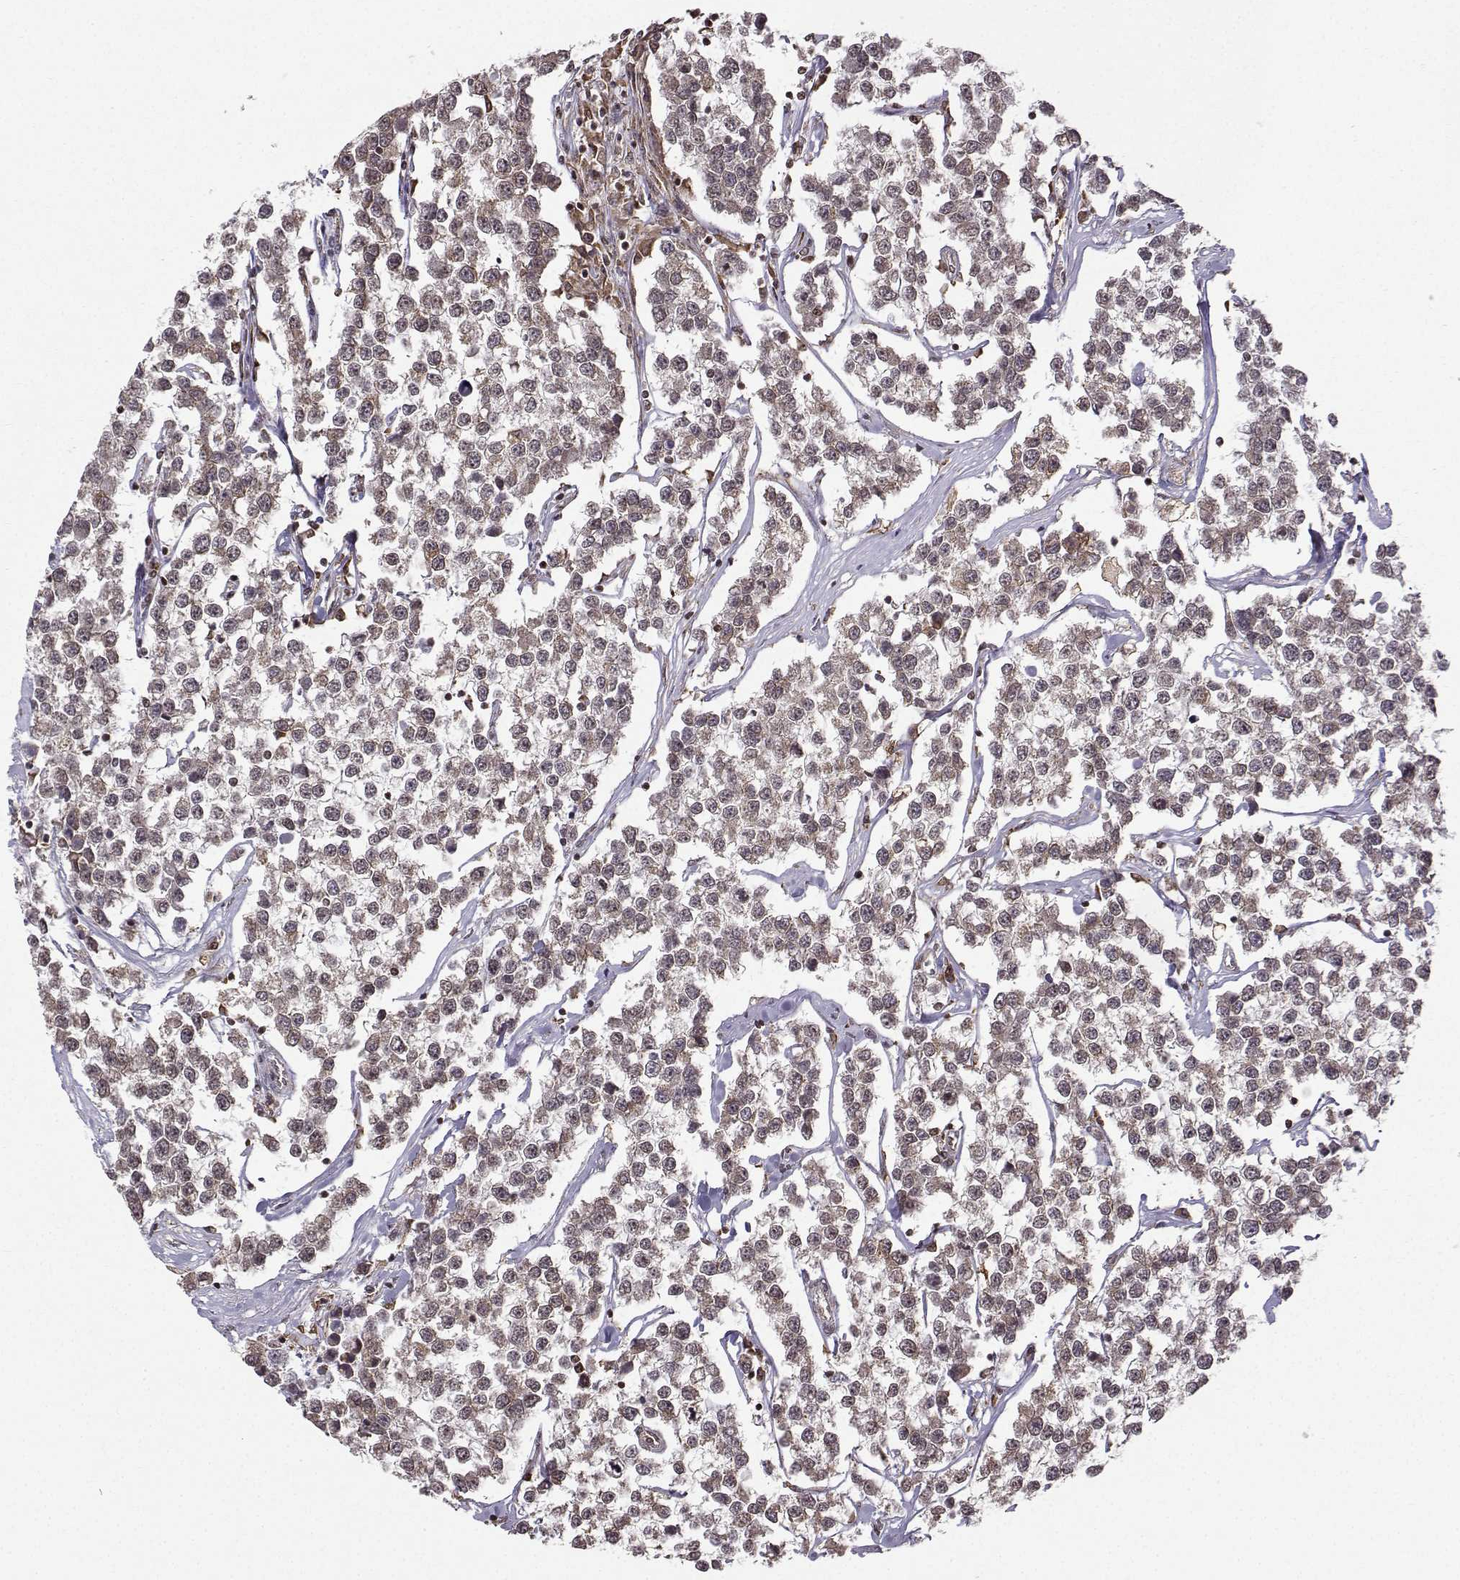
{"staining": {"intensity": "negative", "quantity": "none", "location": "none"}, "tissue": "testis cancer", "cell_type": "Tumor cells", "image_type": "cancer", "snomed": [{"axis": "morphology", "description": "Seminoma, NOS"}, {"axis": "topography", "description": "Testis"}], "caption": "Immunohistochemistry histopathology image of human testis cancer stained for a protein (brown), which demonstrates no expression in tumor cells.", "gene": "EZH1", "patient": {"sex": "male", "age": 59}}